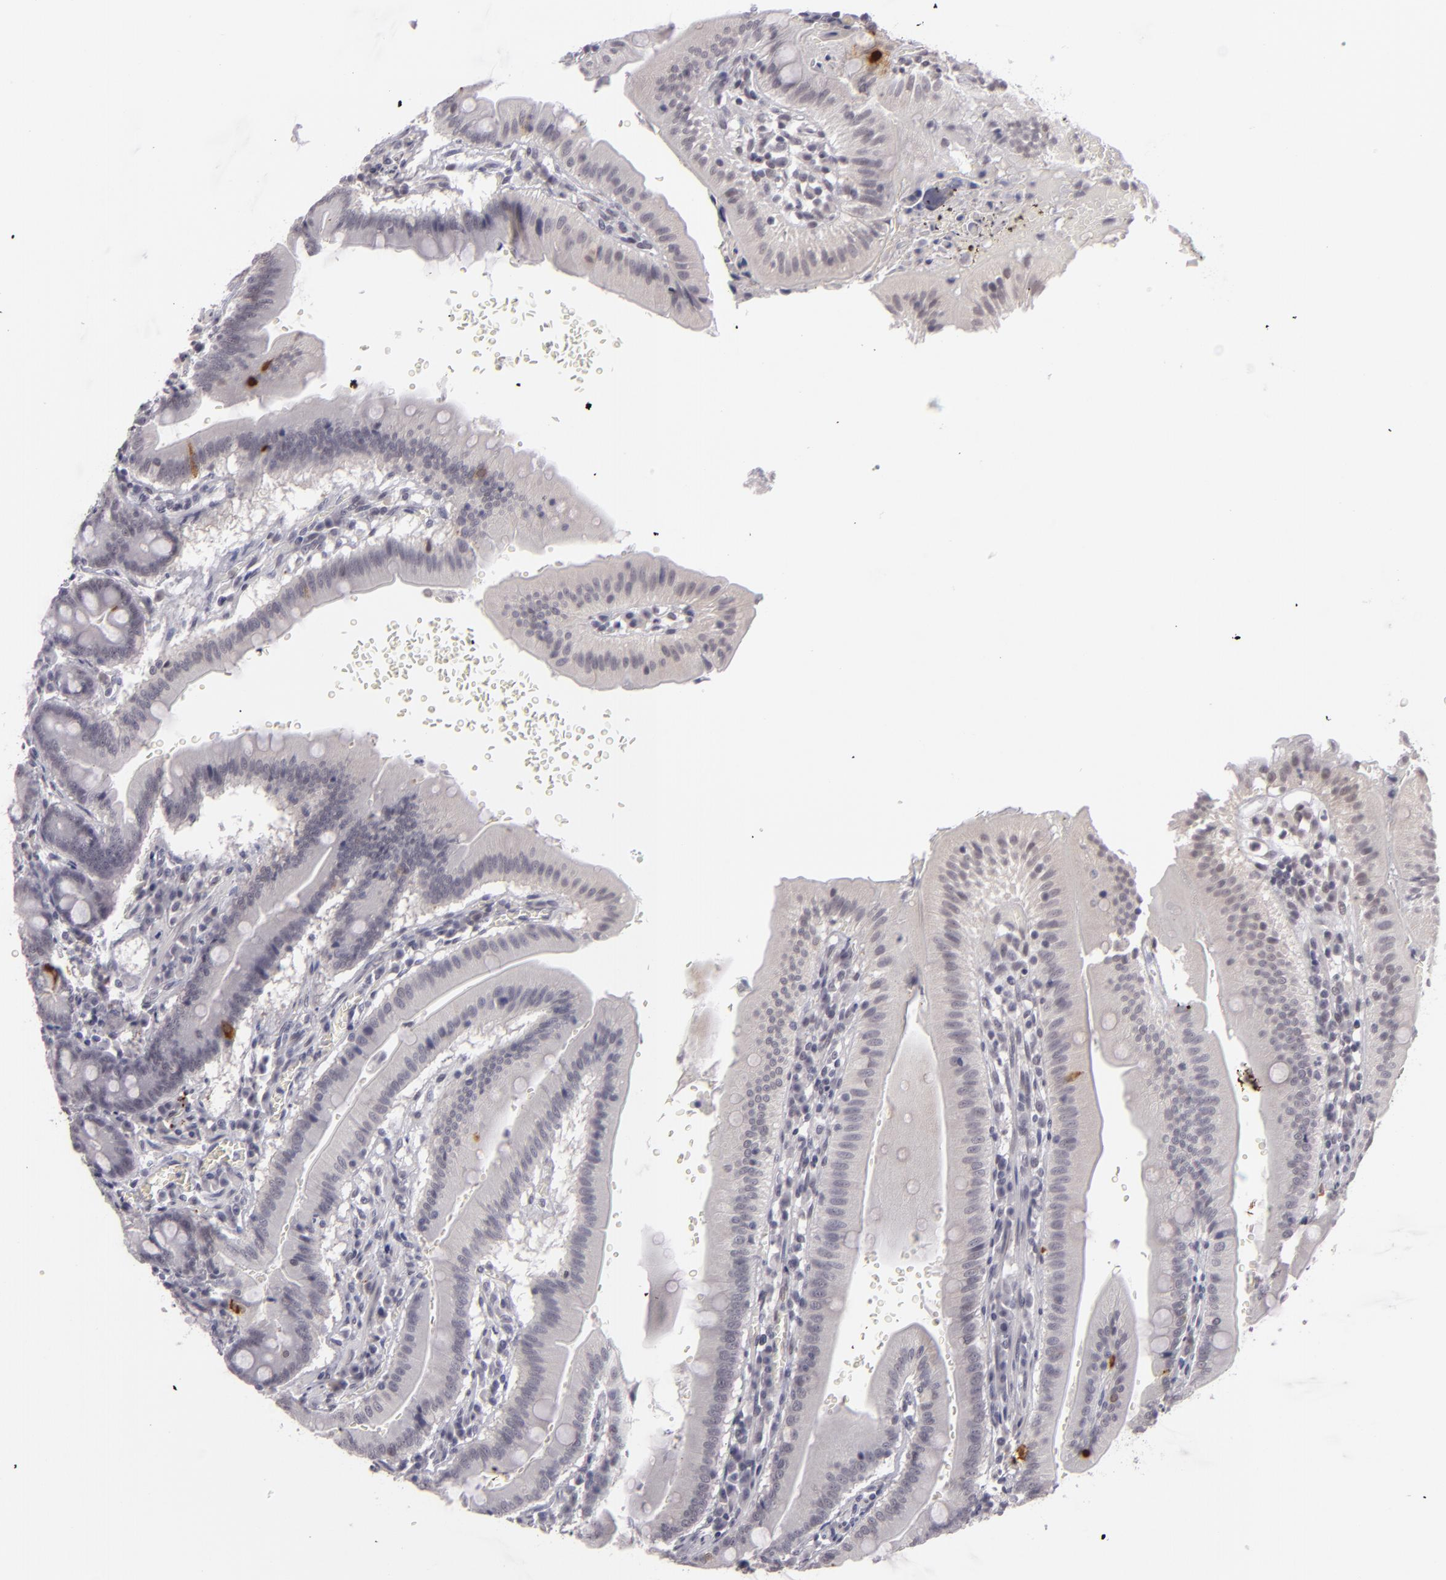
{"staining": {"intensity": "negative", "quantity": "none", "location": "none"}, "tissue": "small intestine", "cell_type": "Glandular cells", "image_type": "normal", "snomed": [{"axis": "morphology", "description": "Normal tissue, NOS"}, {"axis": "topography", "description": "Small intestine"}], "caption": "Human small intestine stained for a protein using immunohistochemistry exhibits no staining in glandular cells.", "gene": "ZNF205", "patient": {"sex": "male", "age": 71}}